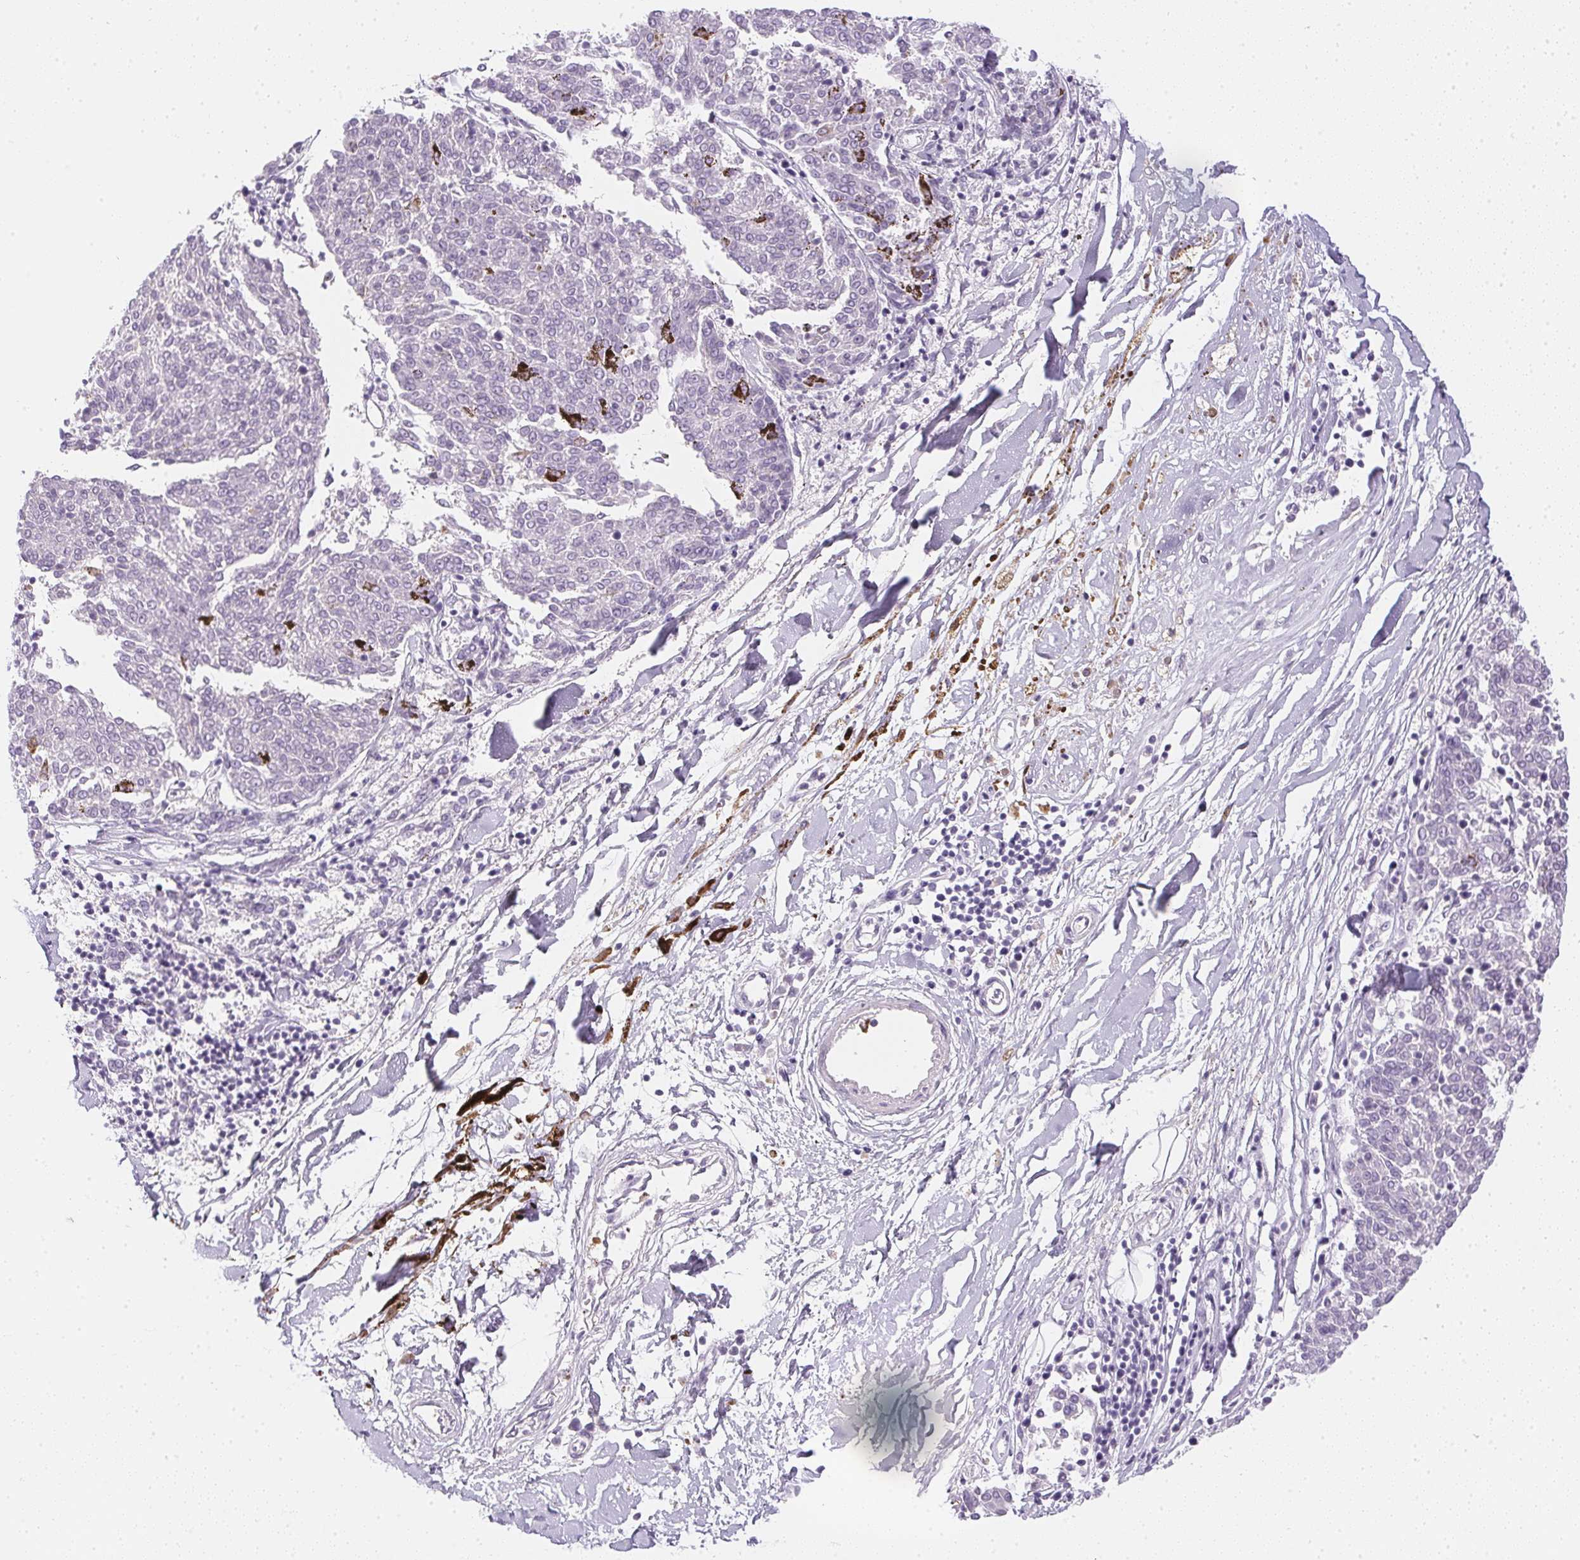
{"staining": {"intensity": "negative", "quantity": "none", "location": "none"}, "tissue": "melanoma", "cell_type": "Tumor cells", "image_type": "cancer", "snomed": [{"axis": "morphology", "description": "Malignant melanoma, NOS"}, {"axis": "topography", "description": "Skin"}], "caption": "There is no significant staining in tumor cells of melanoma.", "gene": "PPY", "patient": {"sex": "female", "age": 72}}